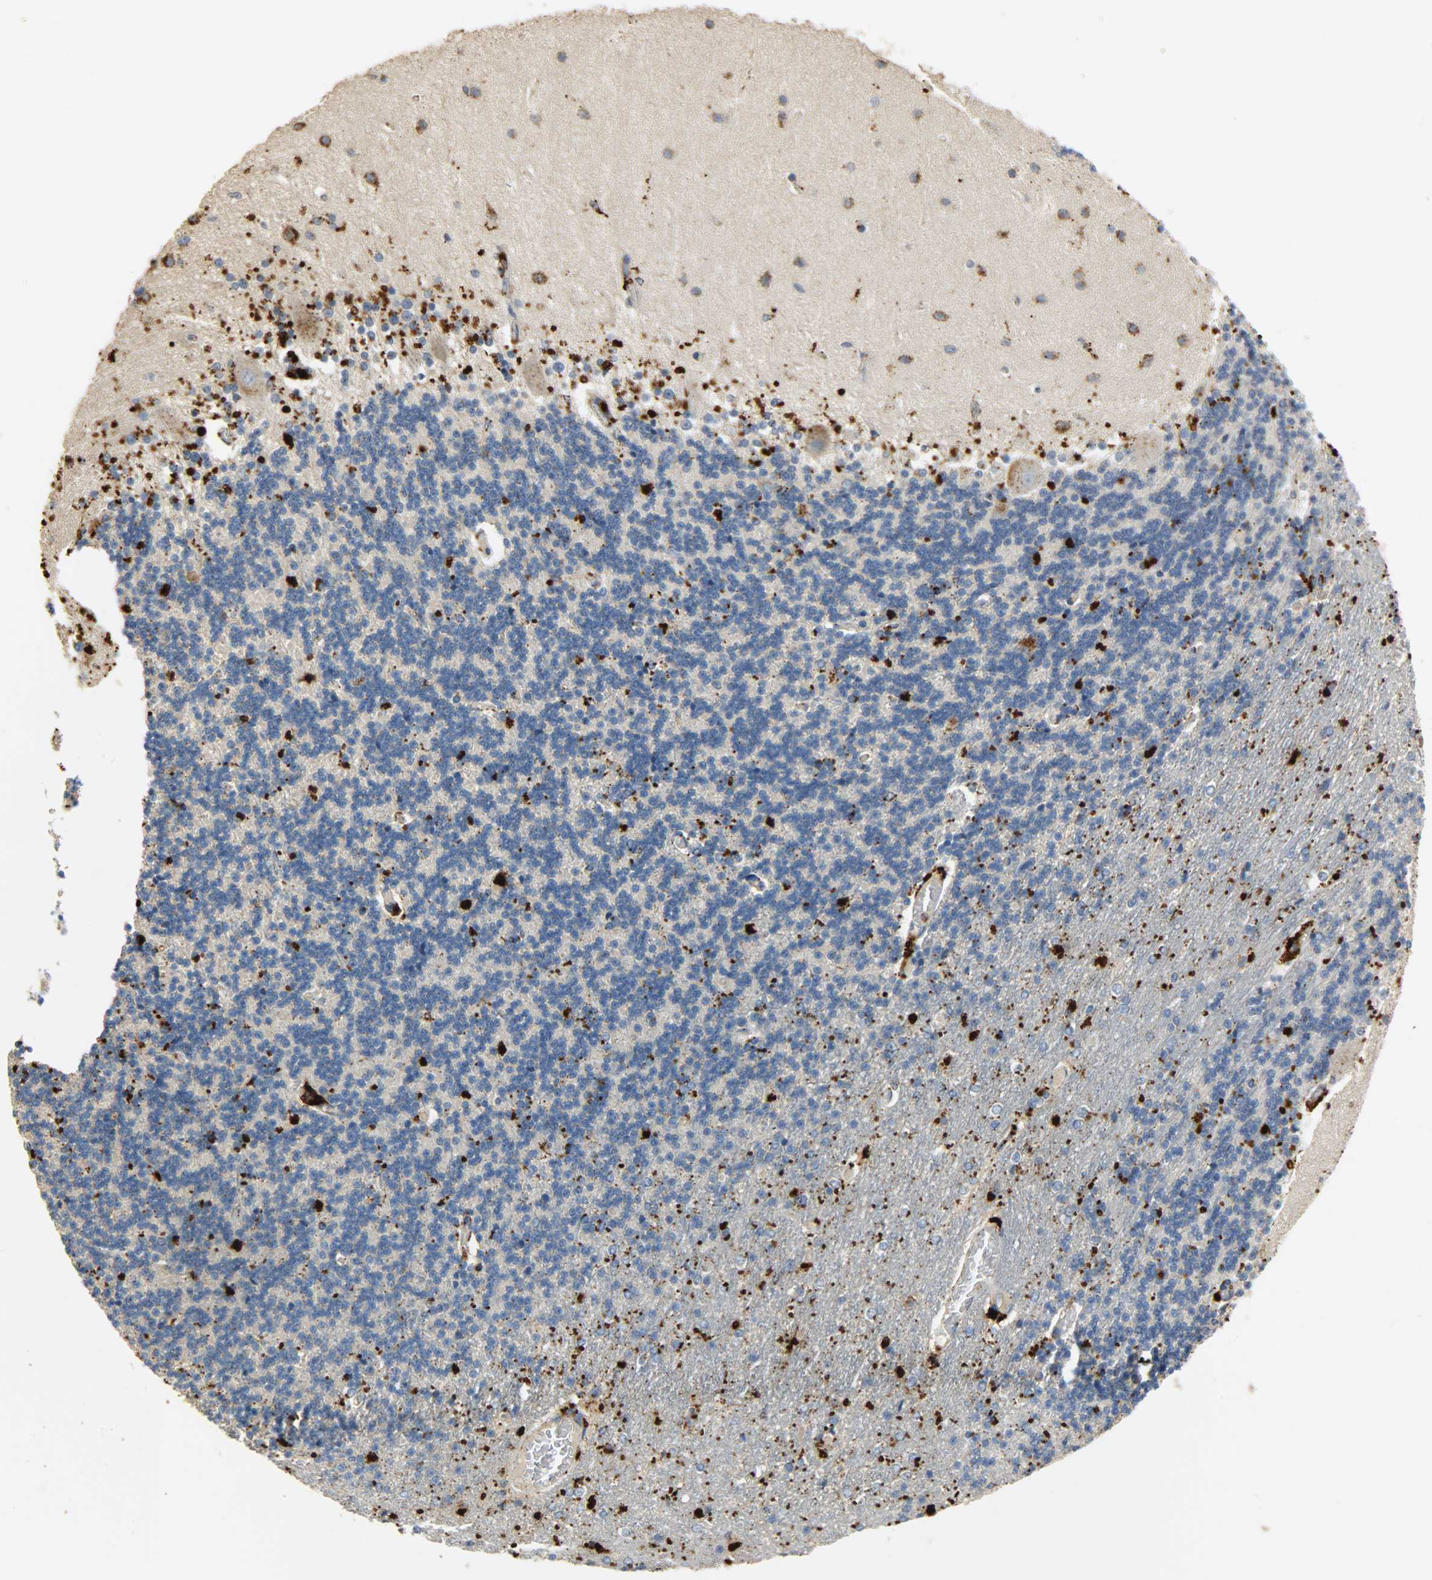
{"staining": {"intensity": "strong", "quantity": "<25%", "location": "cytoplasmic/membranous"}, "tissue": "cerebellum", "cell_type": "Cells in granular layer", "image_type": "normal", "snomed": [{"axis": "morphology", "description": "Normal tissue, NOS"}, {"axis": "topography", "description": "Cerebellum"}], "caption": "Immunohistochemical staining of unremarkable cerebellum shows medium levels of strong cytoplasmic/membranous expression in approximately <25% of cells in granular layer.", "gene": "ASAH1", "patient": {"sex": "female", "age": 54}}